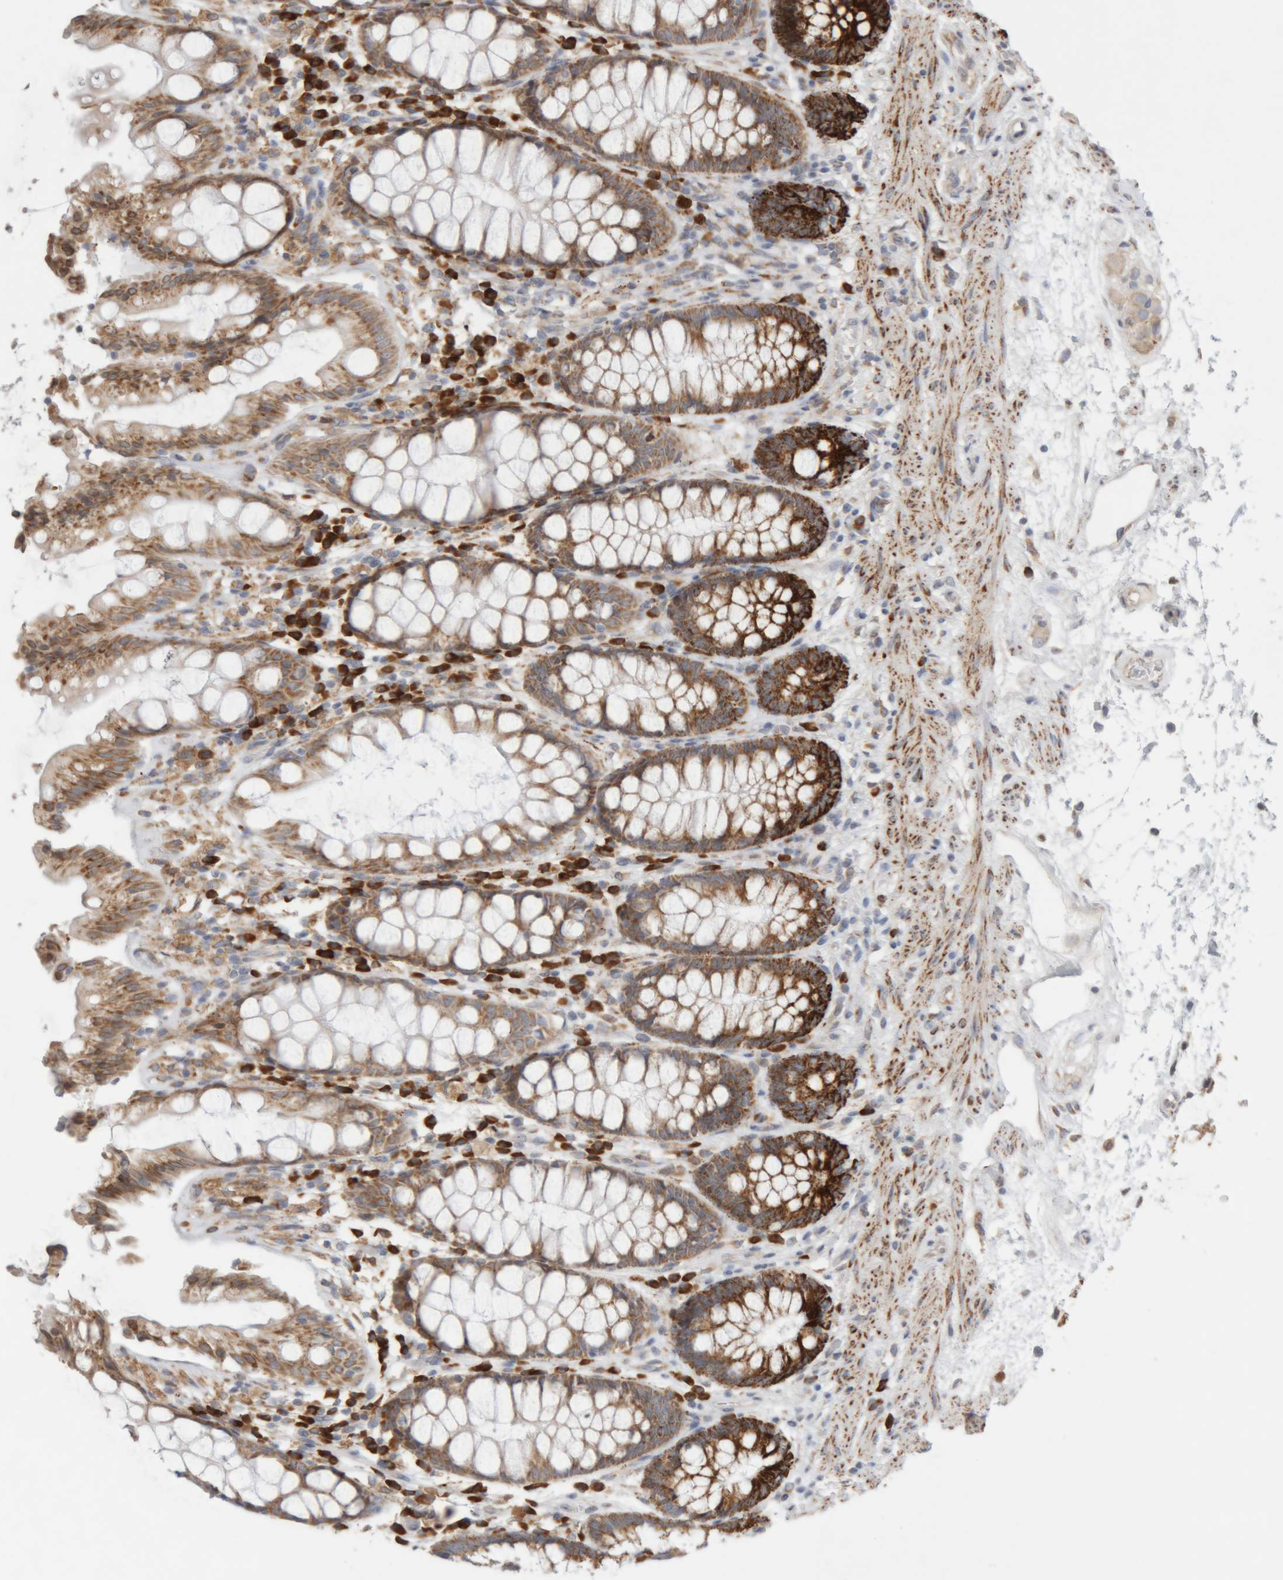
{"staining": {"intensity": "strong", "quantity": ">75%", "location": "cytoplasmic/membranous"}, "tissue": "rectum", "cell_type": "Glandular cells", "image_type": "normal", "snomed": [{"axis": "morphology", "description": "Normal tissue, NOS"}, {"axis": "topography", "description": "Rectum"}], "caption": "Strong cytoplasmic/membranous expression for a protein is seen in approximately >75% of glandular cells of benign rectum using immunohistochemistry (IHC).", "gene": "RPN2", "patient": {"sex": "male", "age": 64}}